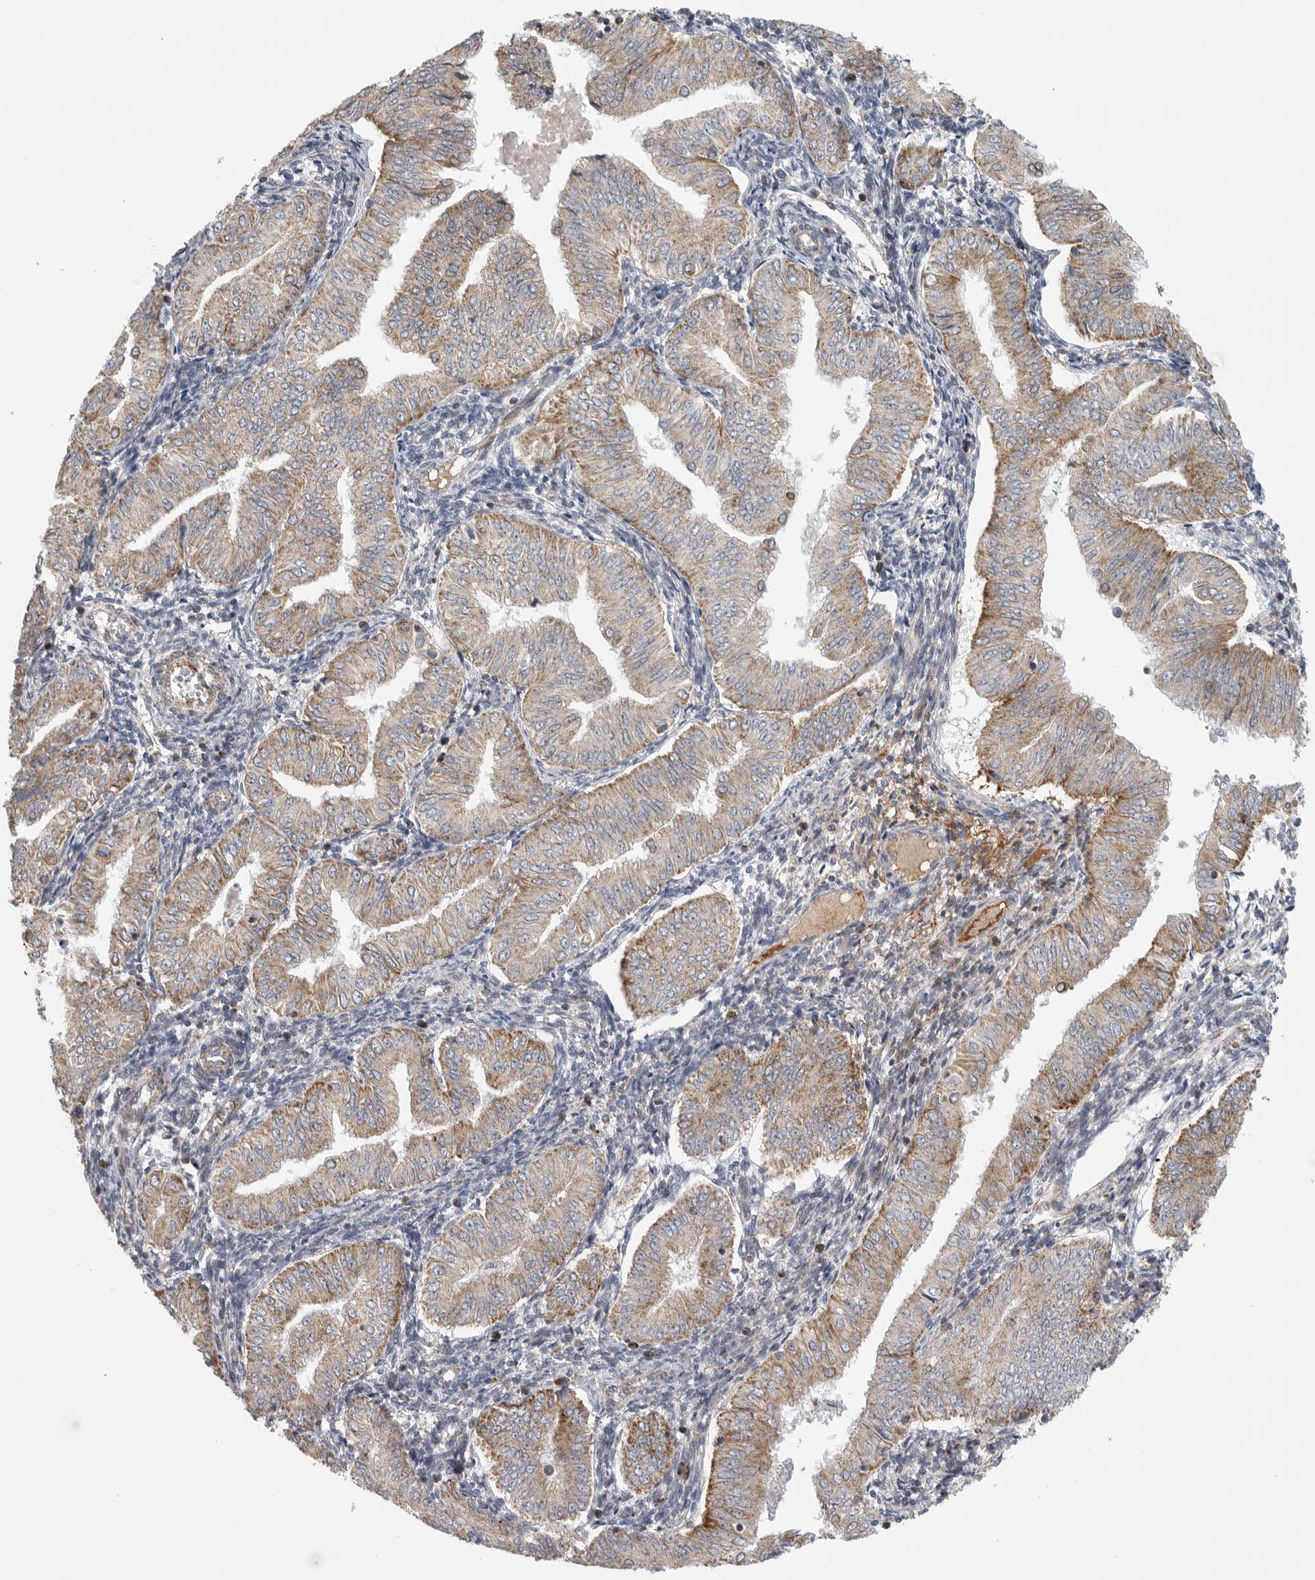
{"staining": {"intensity": "moderate", "quantity": ">75%", "location": "cytoplasmic/membranous"}, "tissue": "endometrial cancer", "cell_type": "Tumor cells", "image_type": "cancer", "snomed": [{"axis": "morphology", "description": "Normal tissue, NOS"}, {"axis": "morphology", "description": "Adenocarcinoma, NOS"}, {"axis": "topography", "description": "Endometrium"}], "caption": "Moderate cytoplasmic/membranous protein staining is seen in about >75% of tumor cells in endometrial cancer (adenocarcinoma).", "gene": "FKBP8", "patient": {"sex": "female", "age": 53}}